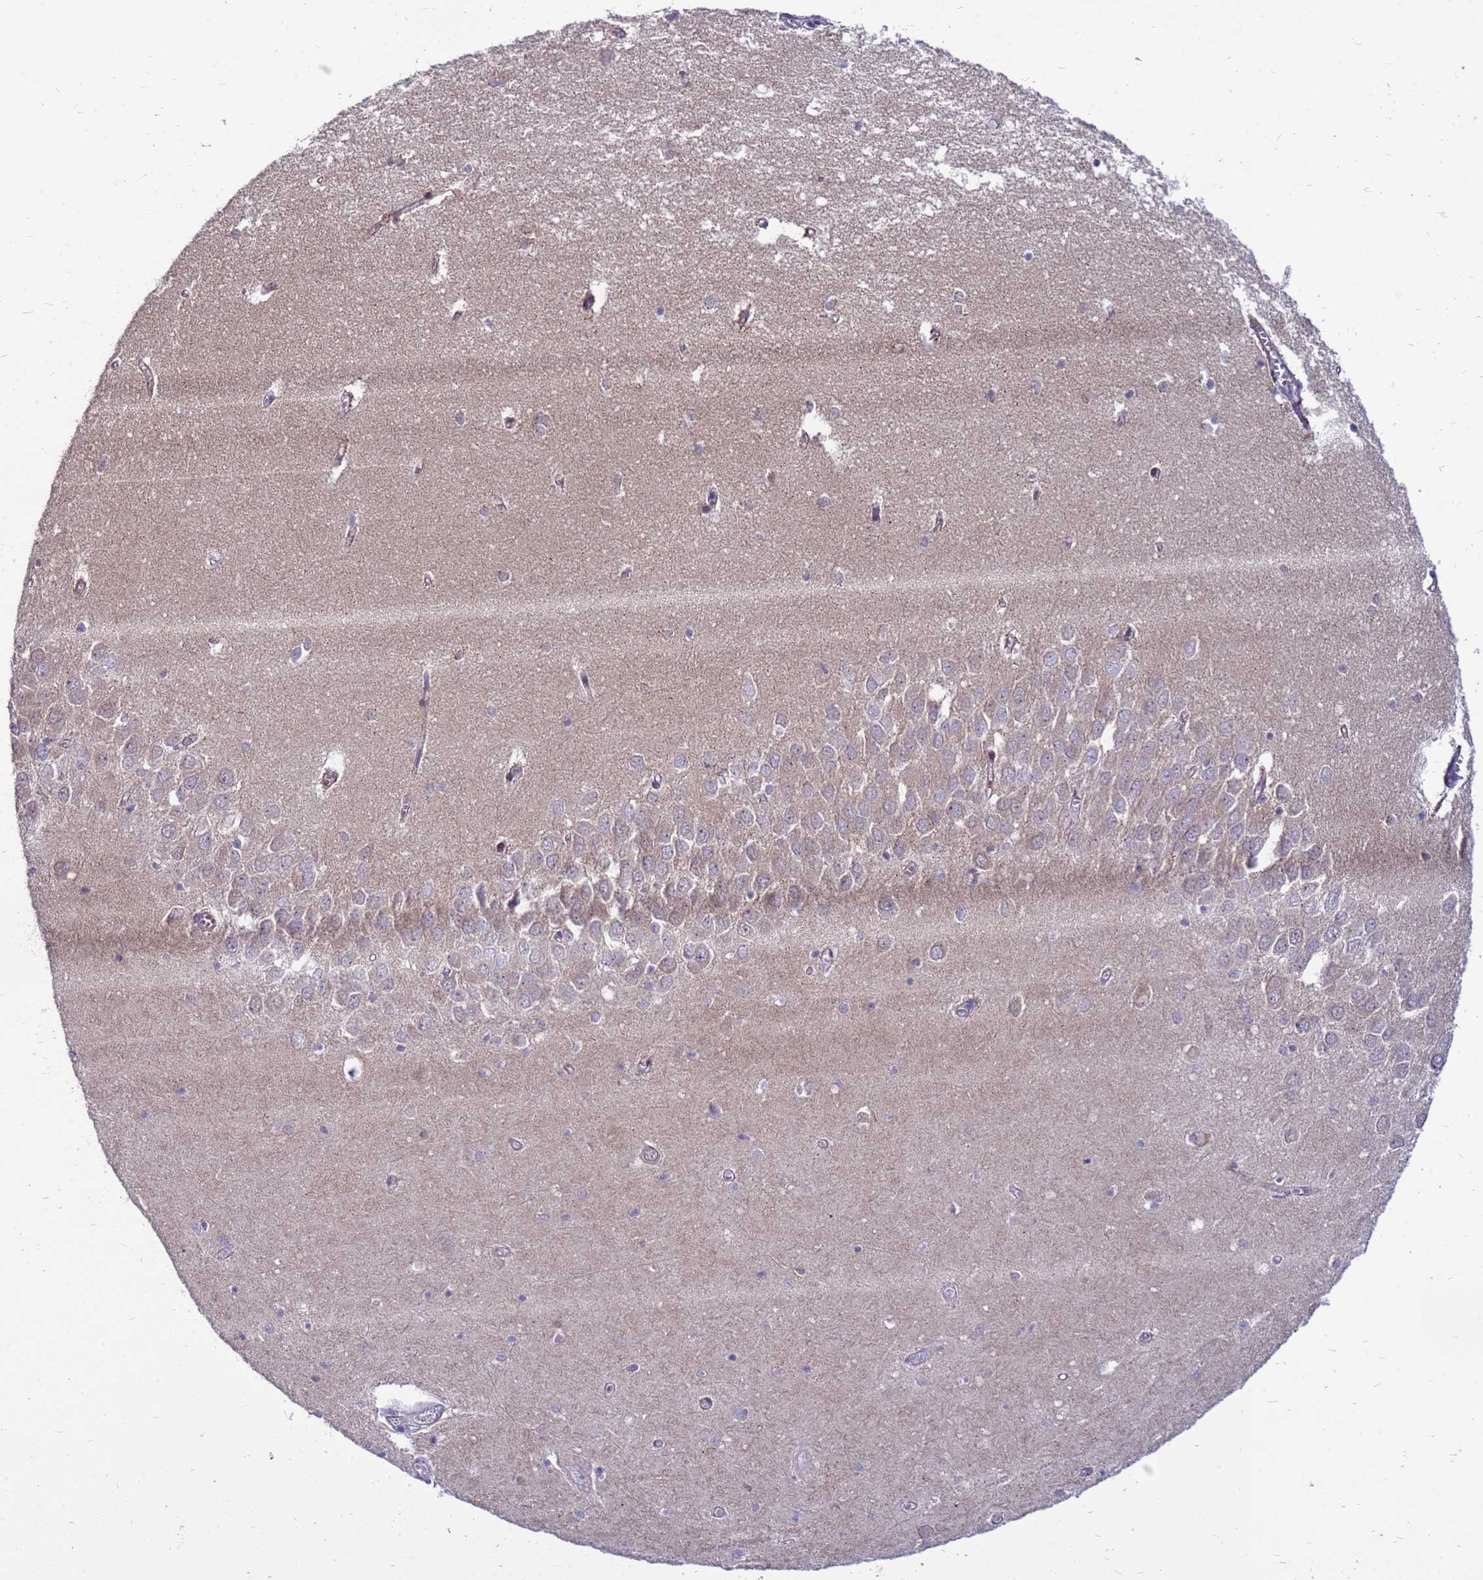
{"staining": {"intensity": "weak", "quantity": "<25%", "location": "cytoplasmic/membranous"}, "tissue": "hippocampus", "cell_type": "Glial cells", "image_type": "normal", "snomed": [{"axis": "morphology", "description": "Normal tissue, NOS"}, {"axis": "topography", "description": "Hippocampus"}], "caption": "Immunohistochemical staining of unremarkable hippocampus reveals no significant expression in glial cells.", "gene": "RSPO1", "patient": {"sex": "male", "age": 70}}